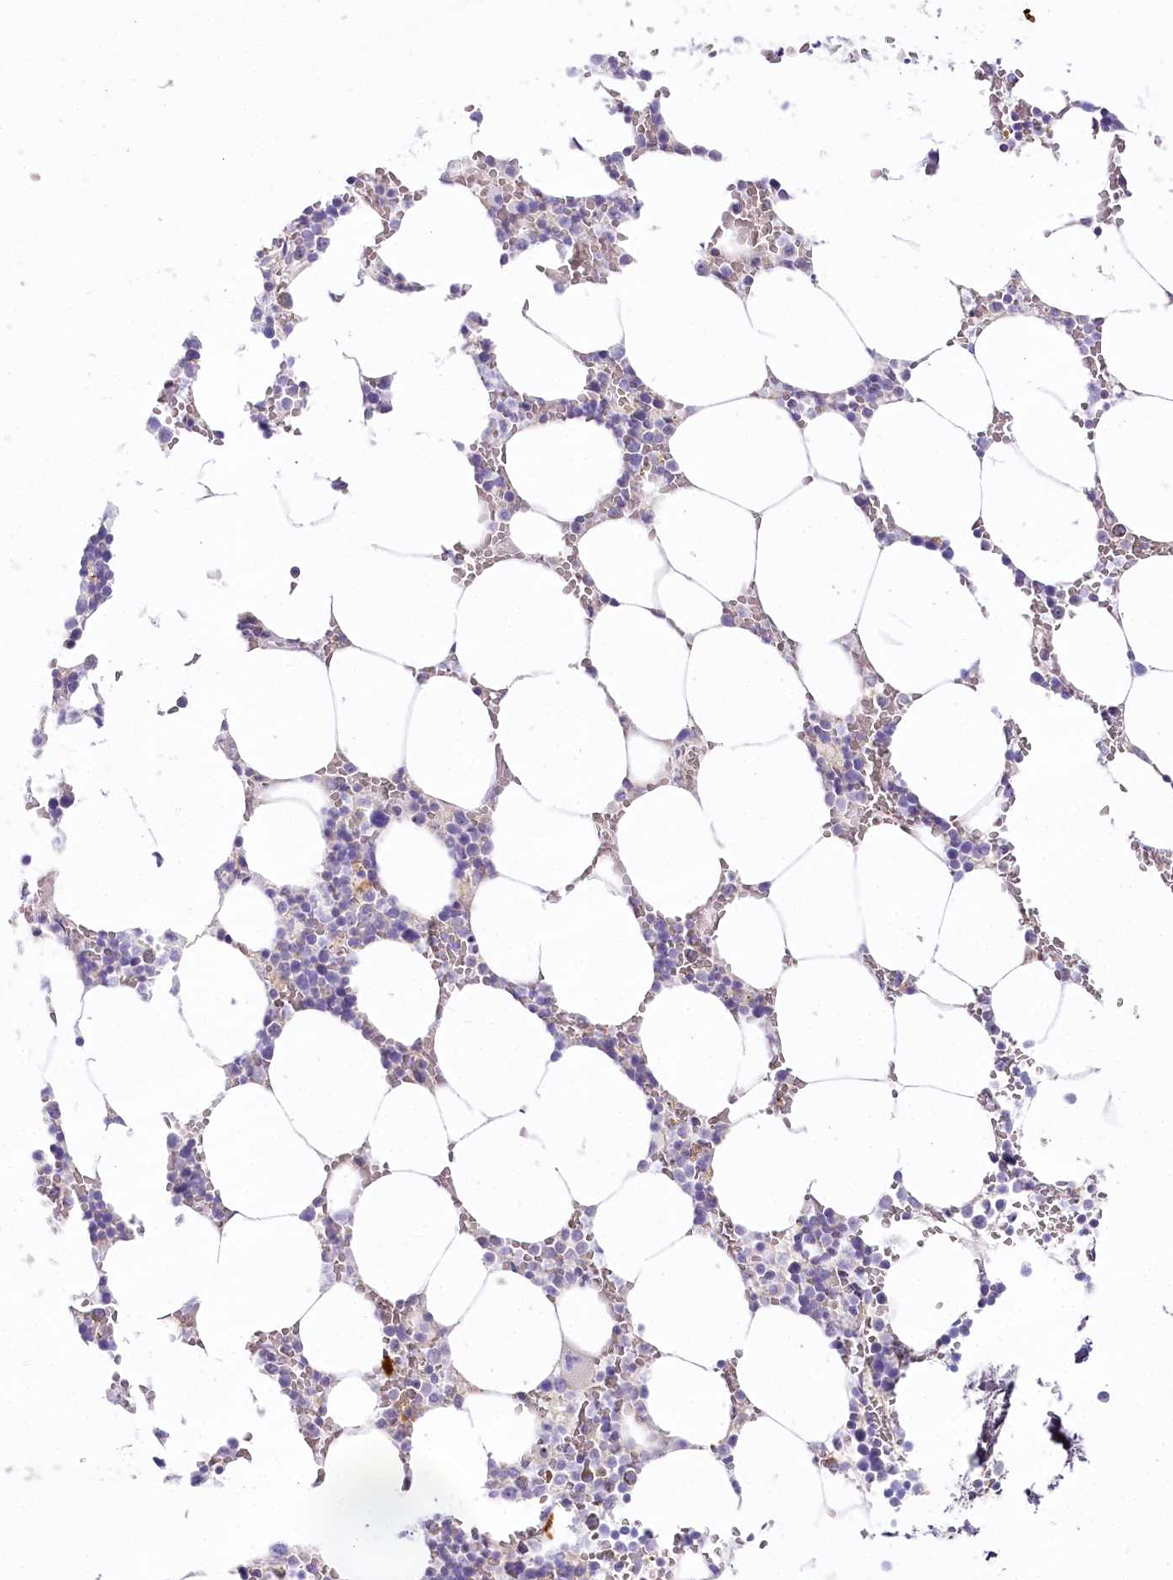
{"staining": {"intensity": "negative", "quantity": "none", "location": "none"}, "tissue": "bone marrow", "cell_type": "Hematopoietic cells", "image_type": "normal", "snomed": [{"axis": "morphology", "description": "Normal tissue, NOS"}, {"axis": "topography", "description": "Bone marrow"}], "caption": "Immunohistochemistry (IHC) photomicrograph of normal human bone marrow stained for a protein (brown), which shows no expression in hematopoietic cells. Nuclei are stained in blue.", "gene": "MYOZ1", "patient": {"sex": "male", "age": 70}}